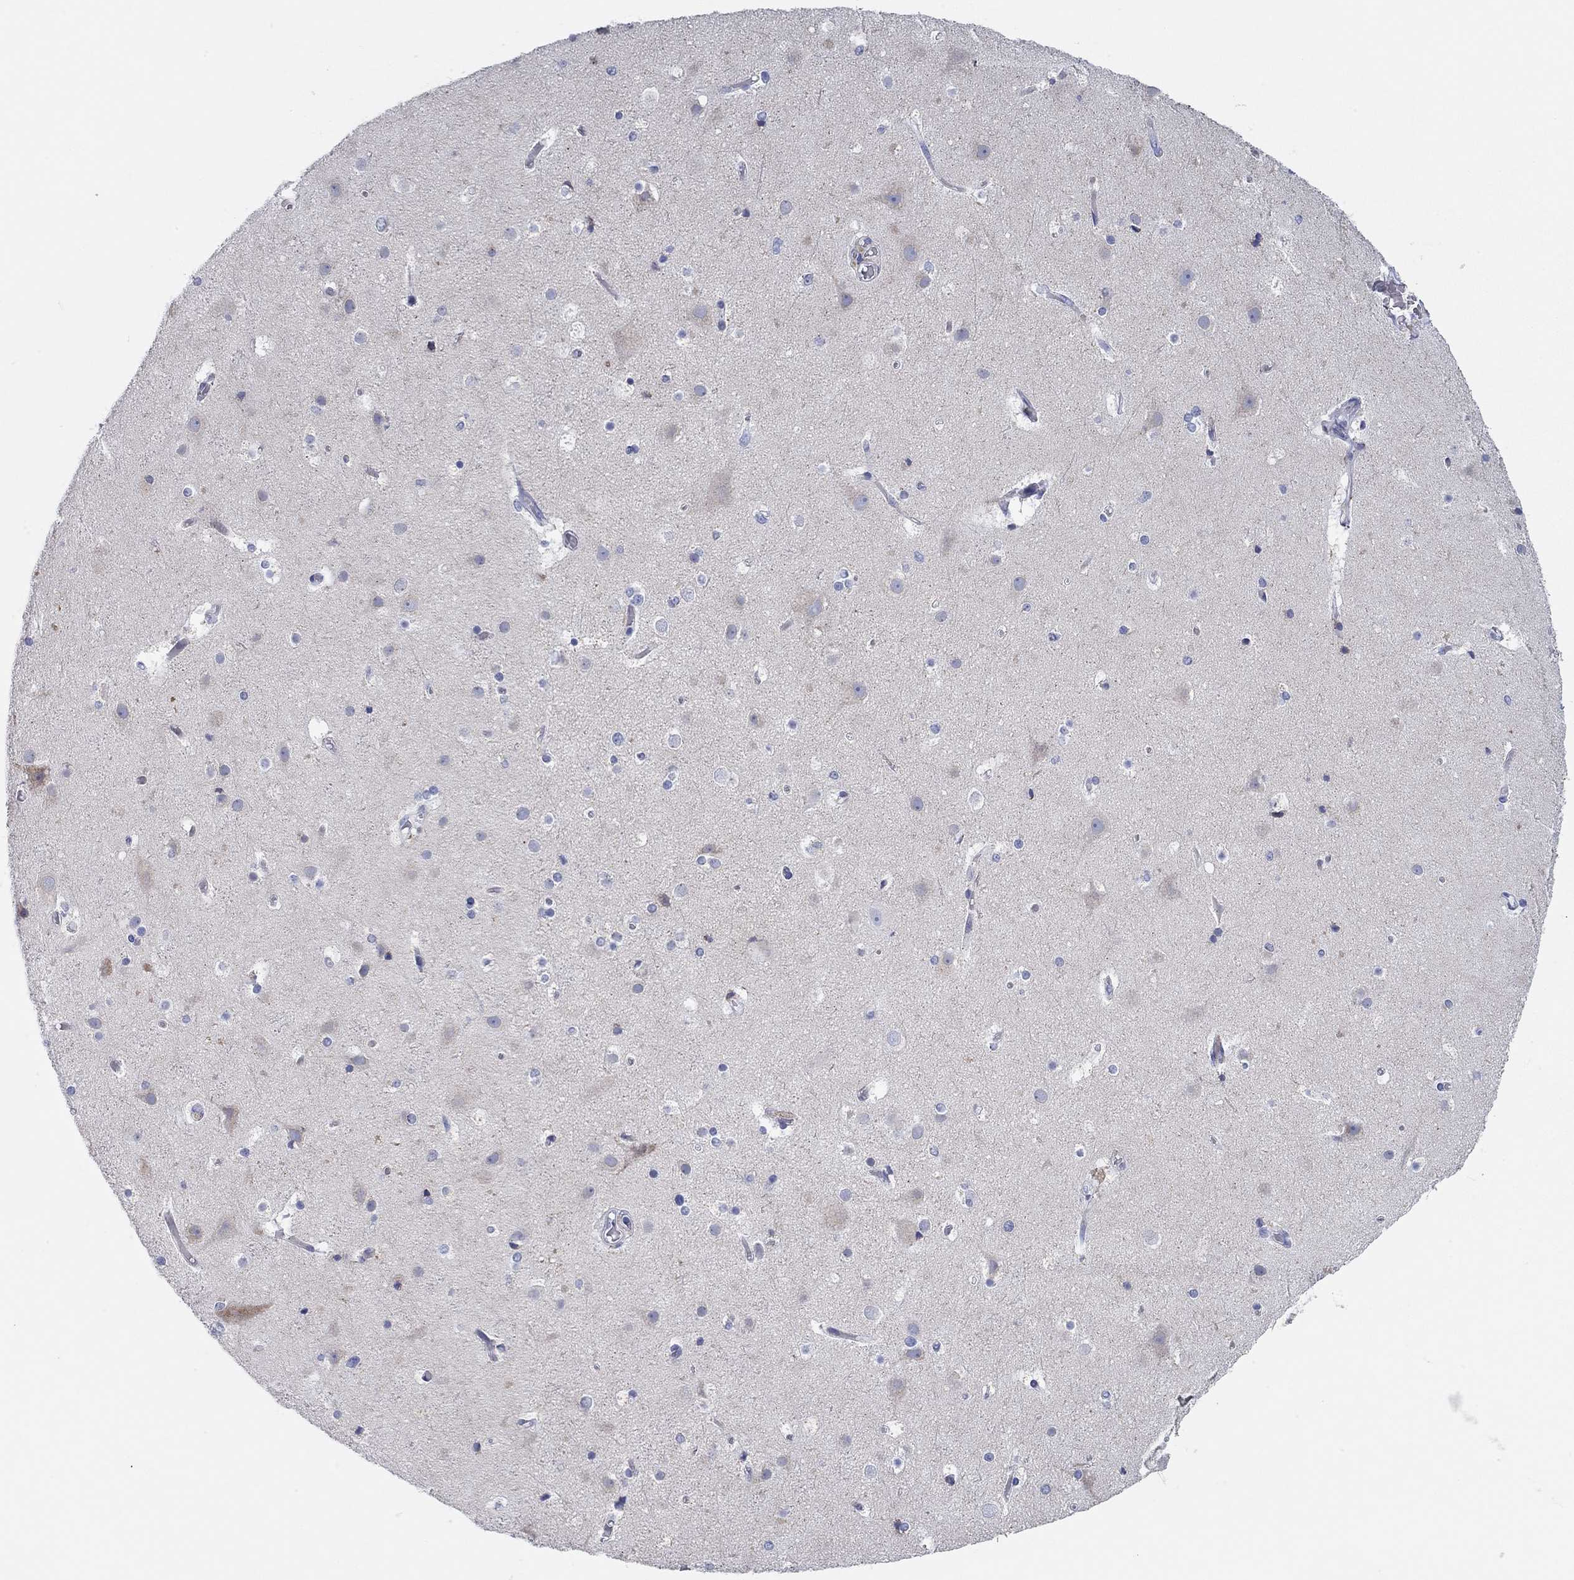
{"staining": {"intensity": "negative", "quantity": "none", "location": "none"}, "tissue": "cerebral cortex", "cell_type": "Endothelial cells", "image_type": "normal", "snomed": [{"axis": "morphology", "description": "Normal tissue, NOS"}, {"axis": "topography", "description": "Cerebral cortex"}], "caption": "IHC histopathology image of normal cerebral cortex stained for a protein (brown), which displays no staining in endothelial cells. The staining is performed using DAB (3,3'-diaminobenzidine) brown chromogen with nuclei counter-stained in using hematoxylin.", "gene": "CHI3L2", "patient": {"sex": "female", "age": 52}}